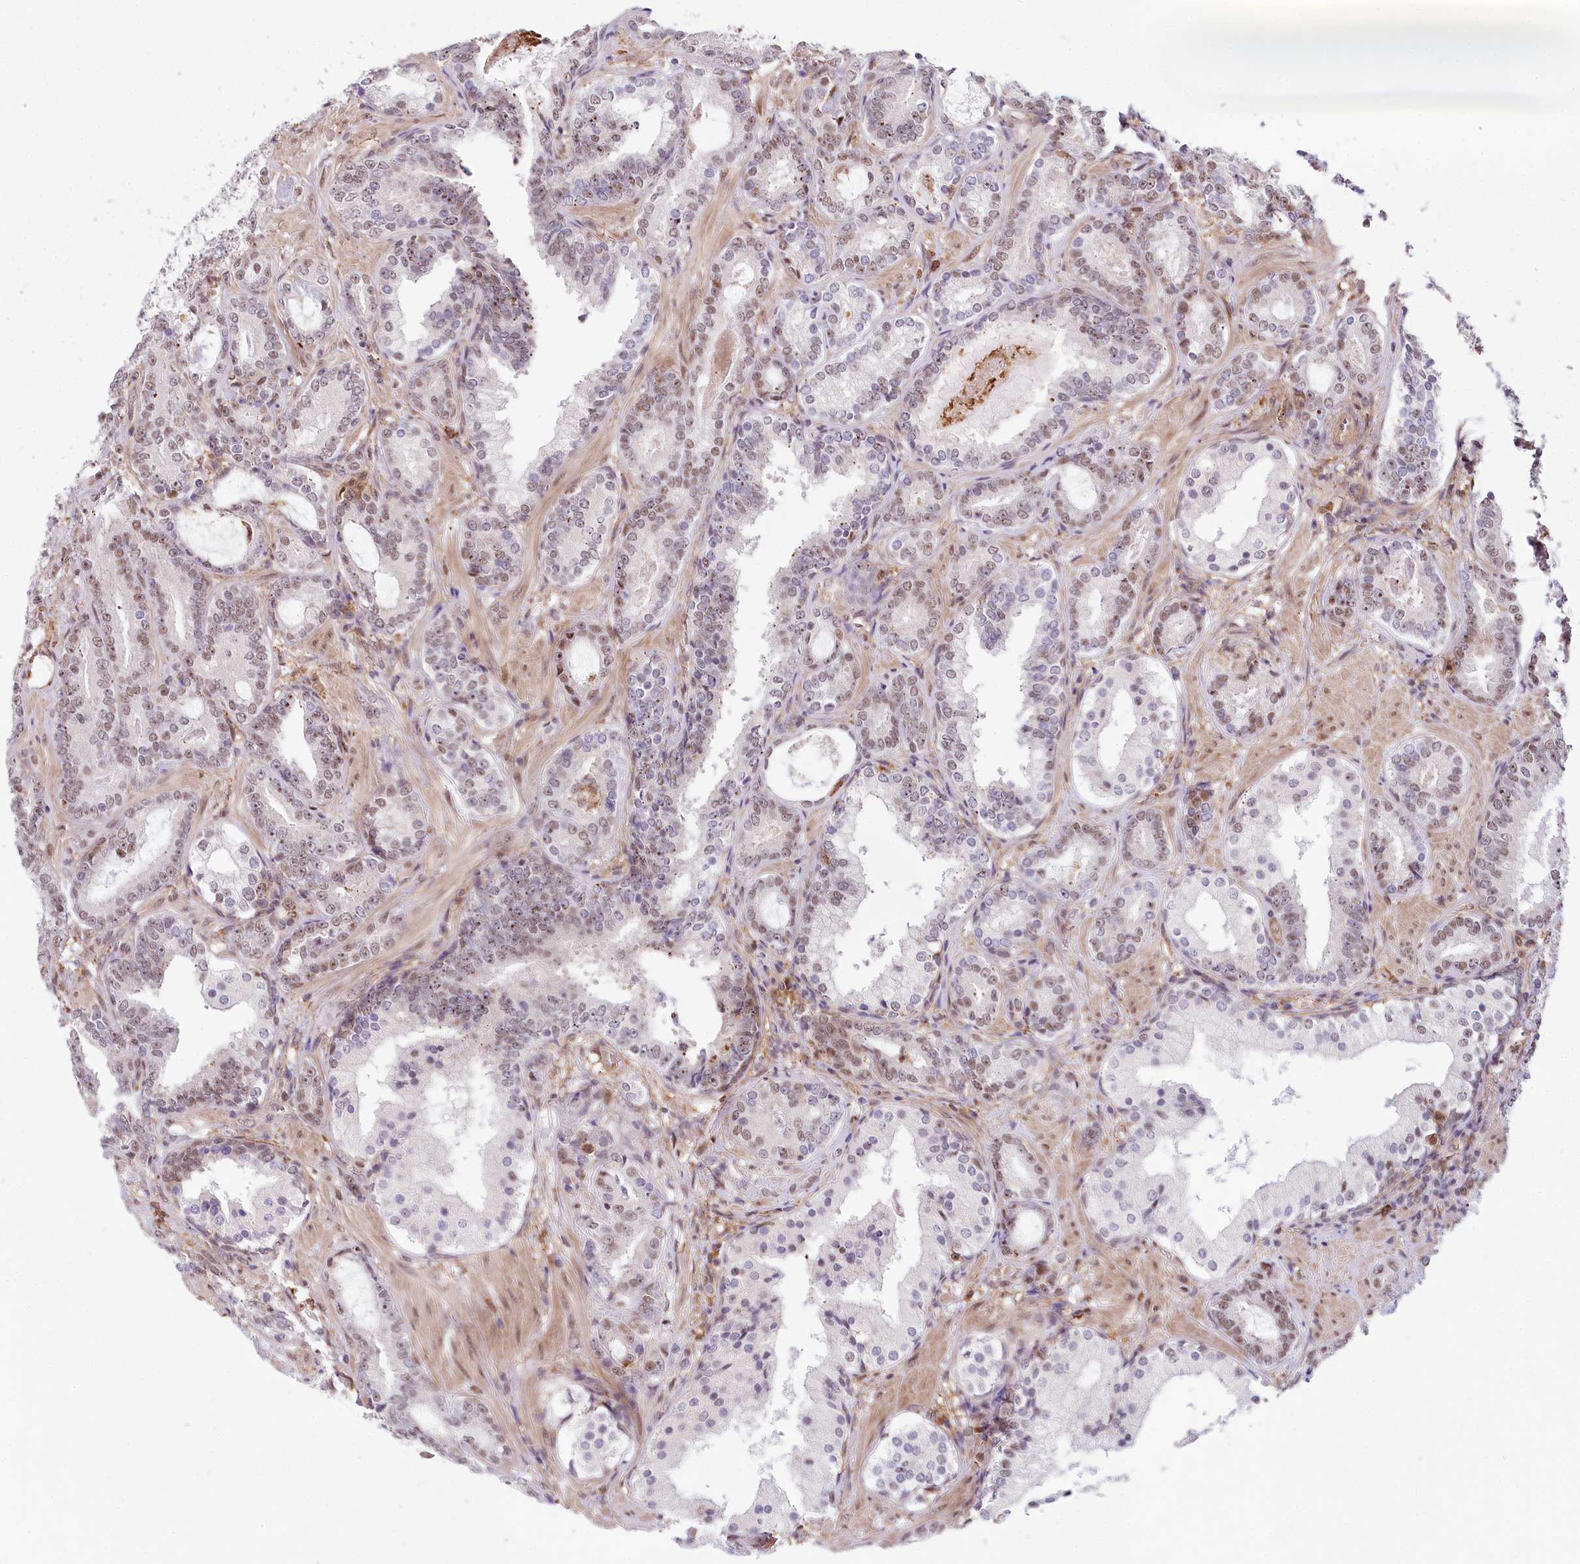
{"staining": {"intensity": "weak", "quantity": "25%-75%", "location": "nuclear"}, "tissue": "prostate cancer", "cell_type": "Tumor cells", "image_type": "cancer", "snomed": [{"axis": "morphology", "description": "Adenocarcinoma, High grade"}, {"axis": "topography", "description": "Prostate"}], "caption": "High-grade adenocarcinoma (prostate) was stained to show a protein in brown. There is low levels of weak nuclear positivity in about 25%-75% of tumor cells. Nuclei are stained in blue.", "gene": "TUBGCP2", "patient": {"sex": "male", "age": 58}}